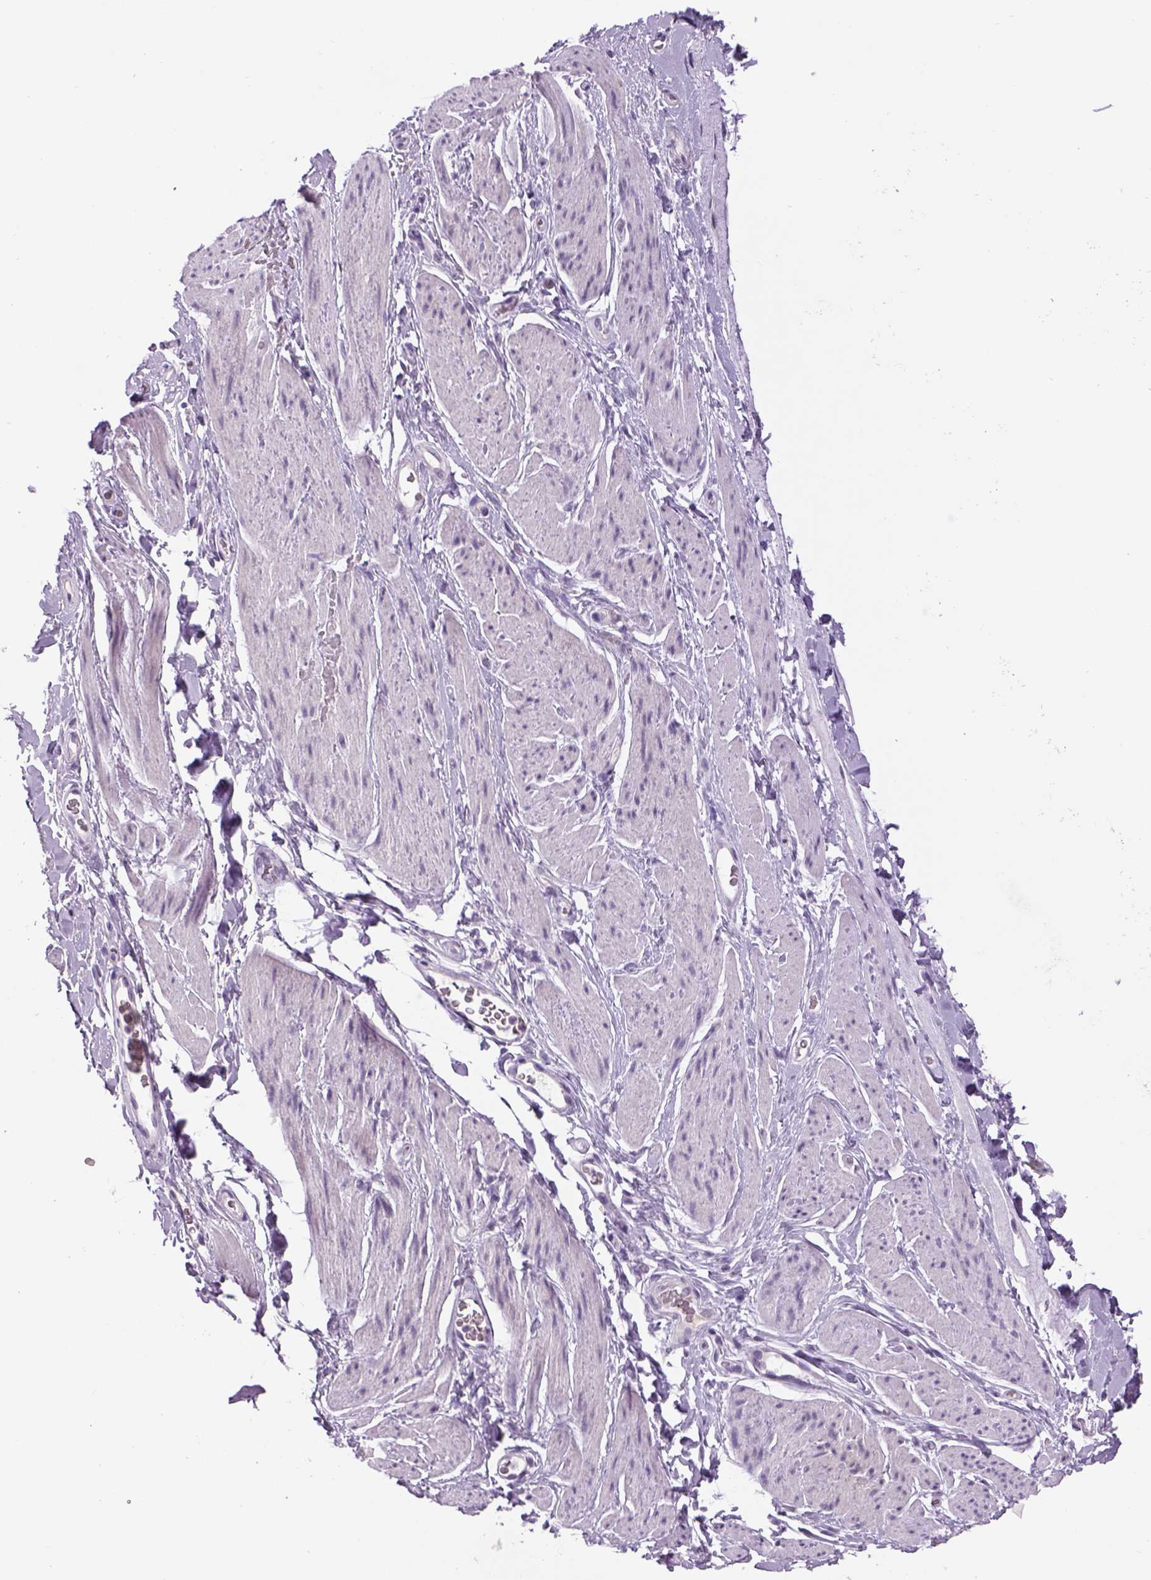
{"staining": {"intensity": "negative", "quantity": "none", "location": "none"}, "tissue": "adipose tissue", "cell_type": "Adipocytes", "image_type": "normal", "snomed": [{"axis": "morphology", "description": "Normal tissue, NOS"}, {"axis": "topography", "description": "Anal"}, {"axis": "topography", "description": "Peripheral nerve tissue"}], "caption": "A high-resolution image shows immunohistochemistry (IHC) staining of normal adipose tissue, which exhibits no significant expression in adipocytes. (DAB (3,3'-diaminobenzidine) IHC visualized using brightfield microscopy, high magnification).", "gene": "DBH", "patient": {"sex": "male", "age": 53}}